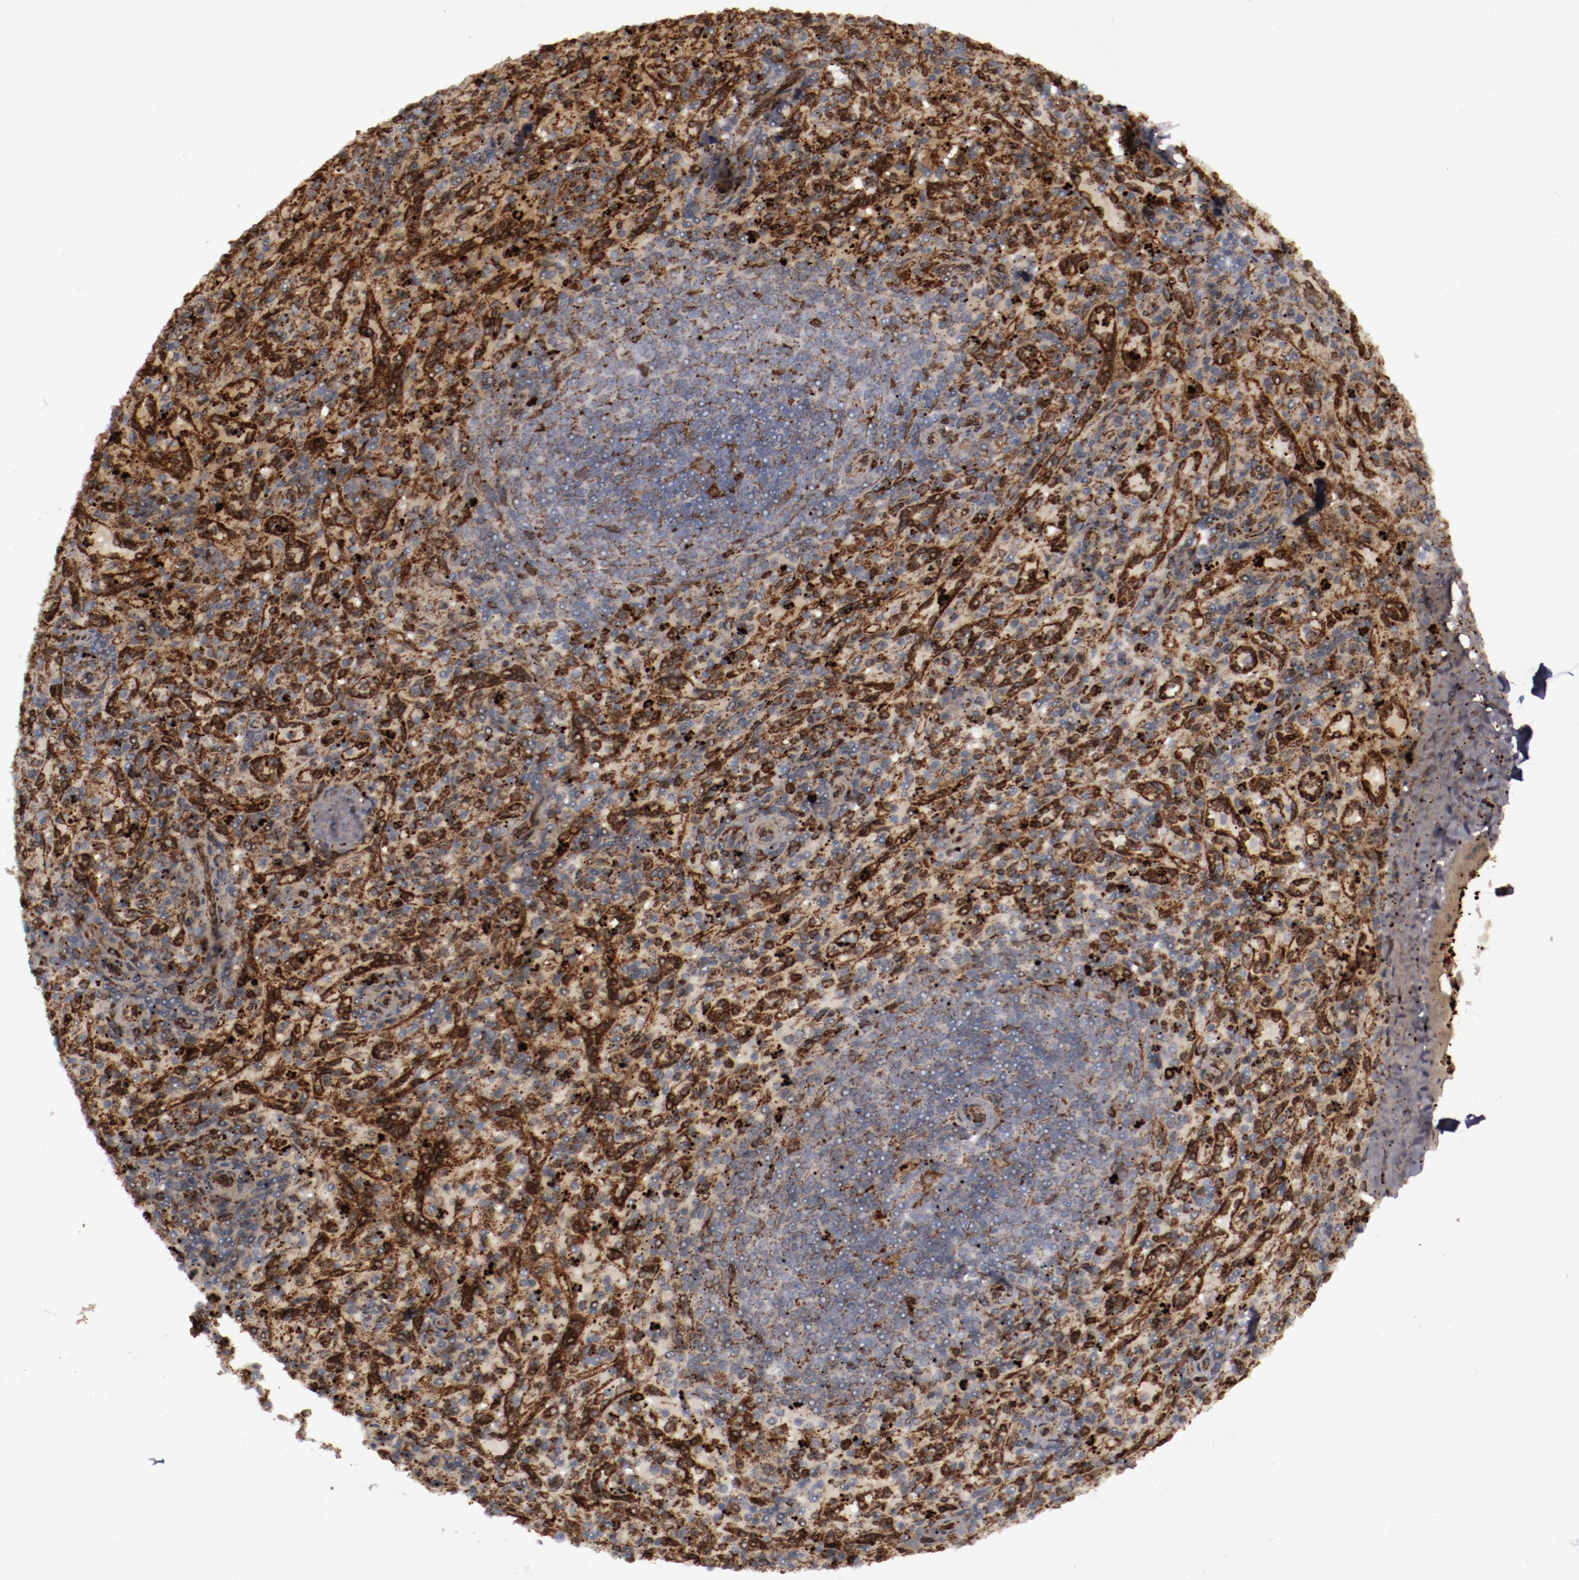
{"staining": {"intensity": "strong", "quantity": ">75%", "location": "cytoplasmic/membranous"}, "tissue": "spleen", "cell_type": "Cells in red pulp", "image_type": "normal", "snomed": [{"axis": "morphology", "description": "Normal tissue, NOS"}, {"axis": "topography", "description": "Spleen"}], "caption": "Spleen stained with DAB (3,3'-diaminobenzidine) IHC shows high levels of strong cytoplasmic/membranous positivity in about >75% of cells in red pulp.", "gene": "ERLIN2", "patient": {"sex": "female", "age": 10}}